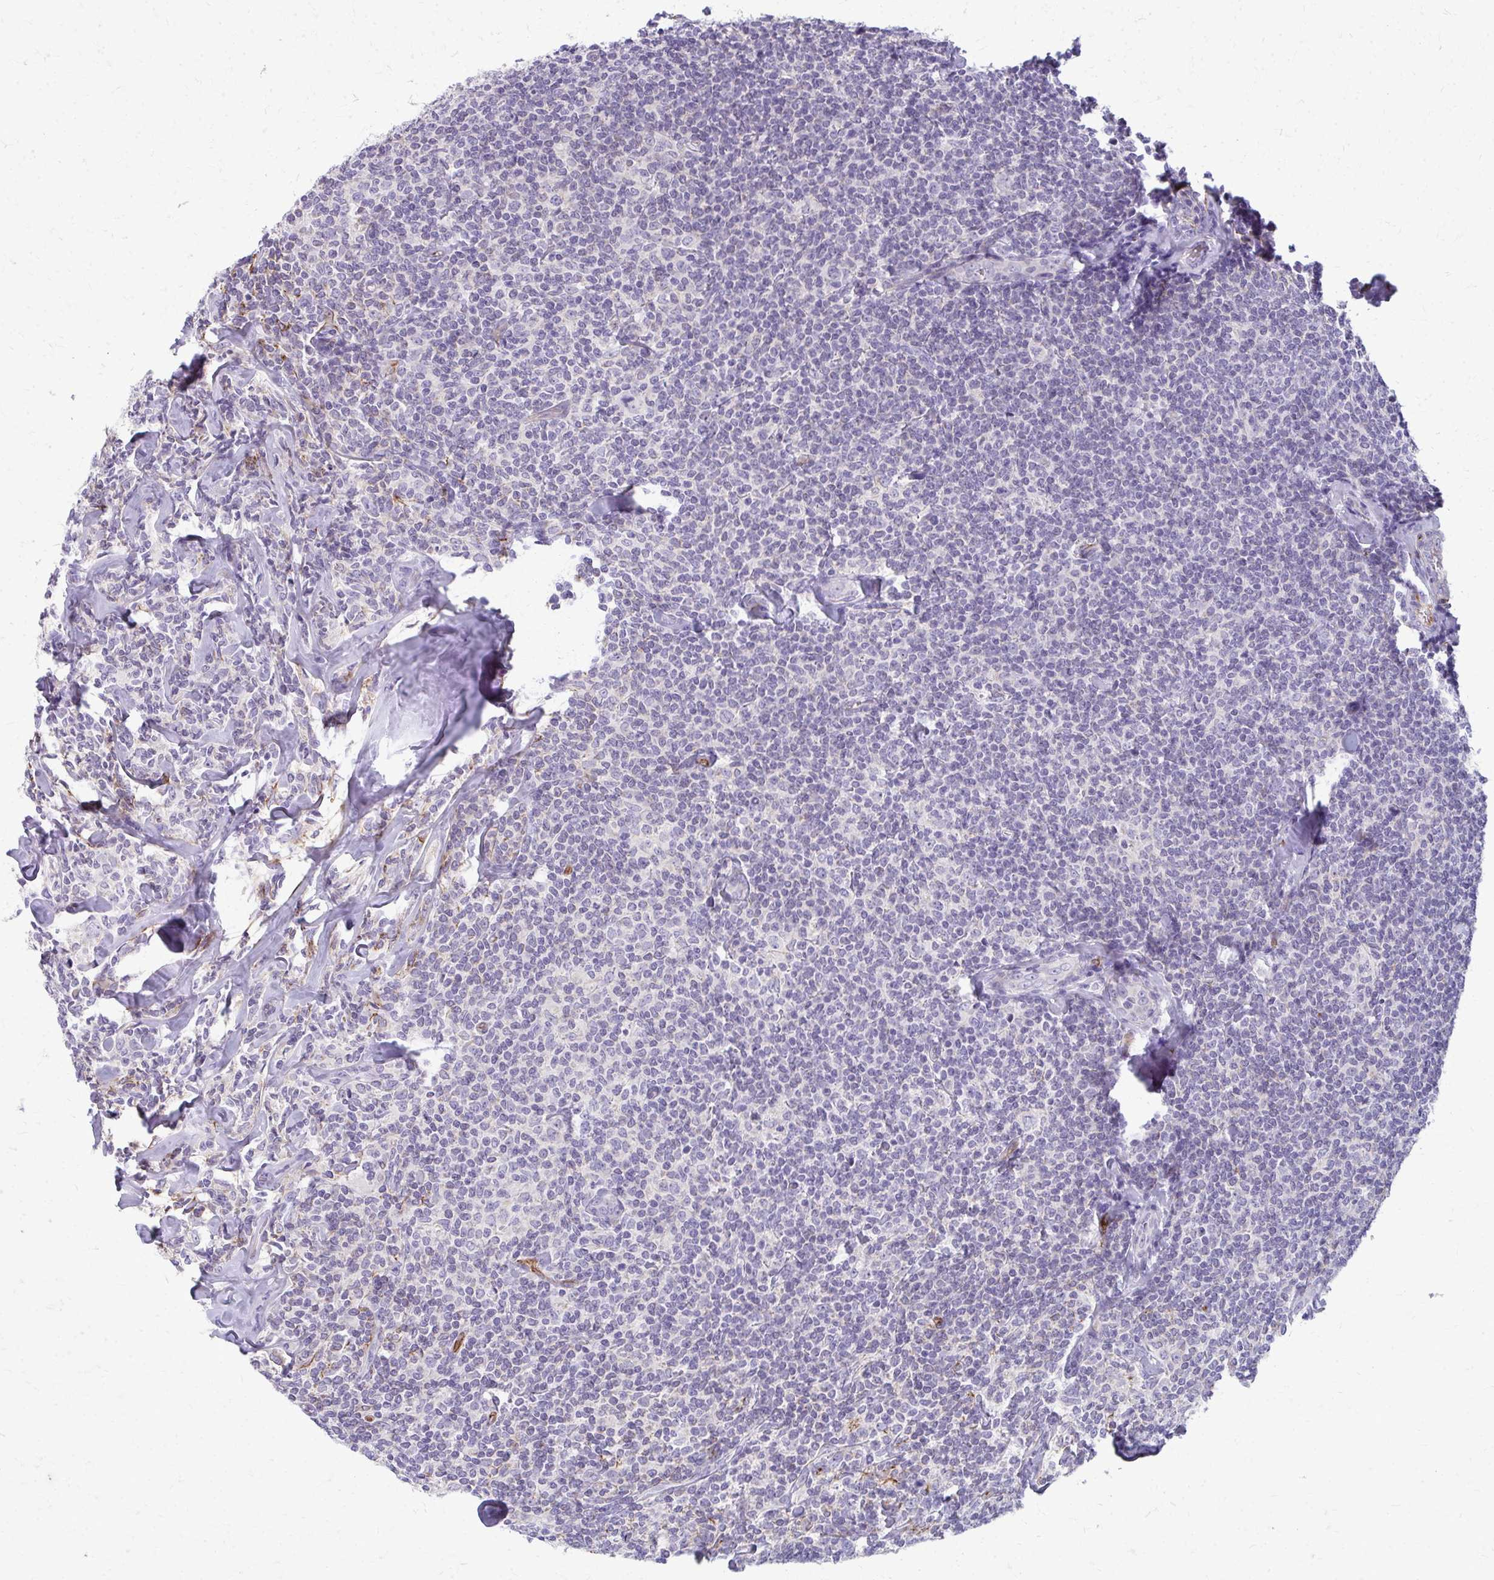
{"staining": {"intensity": "negative", "quantity": "none", "location": "none"}, "tissue": "lymphoma", "cell_type": "Tumor cells", "image_type": "cancer", "snomed": [{"axis": "morphology", "description": "Malignant lymphoma, non-Hodgkin's type, Low grade"}, {"axis": "topography", "description": "Lymph node"}], "caption": "The micrograph displays no significant staining in tumor cells of low-grade malignant lymphoma, non-Hodgkin's type.", "gene": "ADIPOQ", "patient": {"sex": "female", "age": 56}}